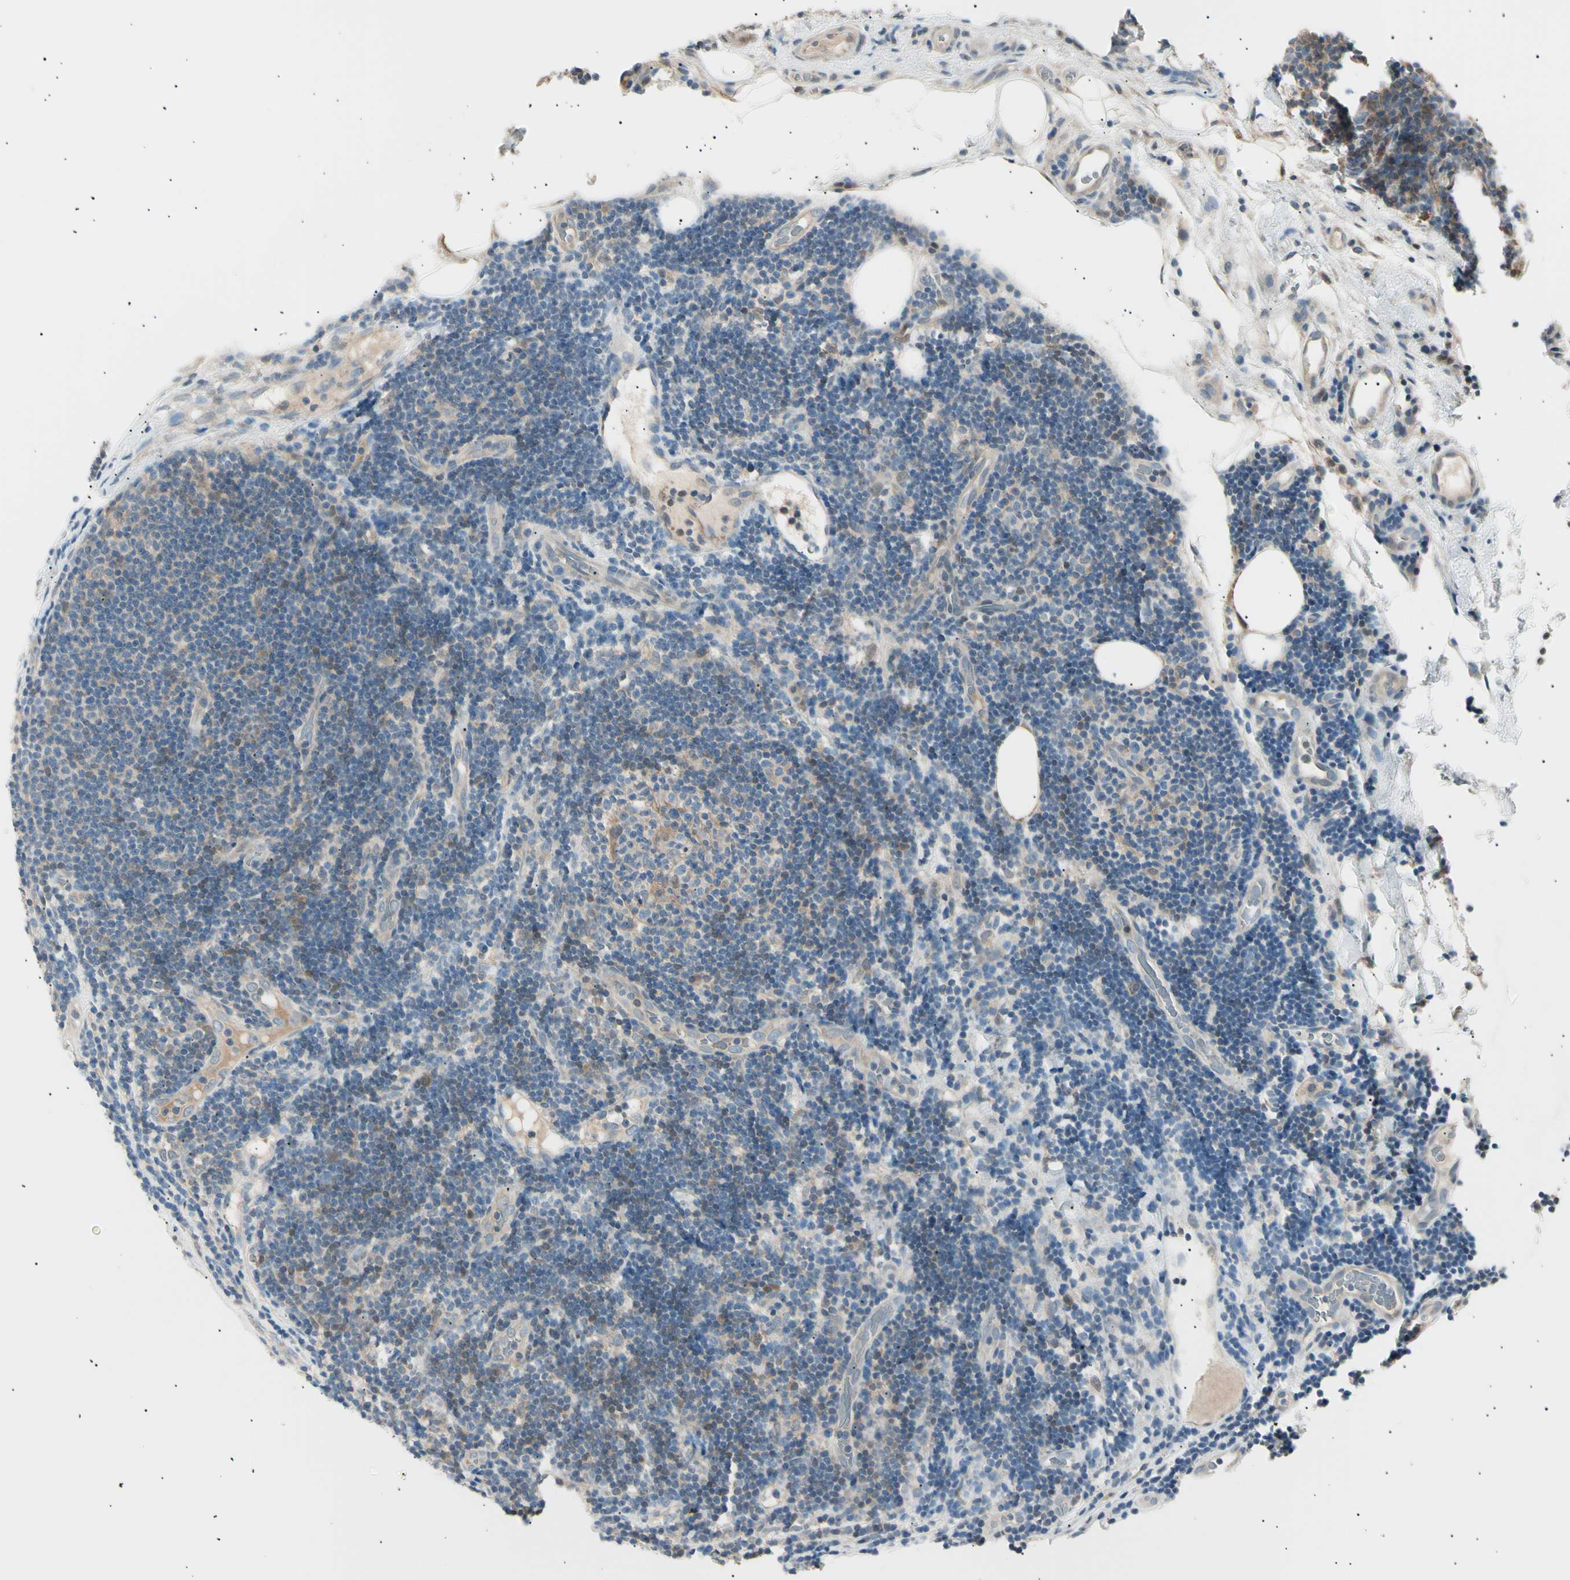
{"staining": {"intensity": "weak", "quantity": "<25%", "location": "cytoplasmic/membranous"}, "tissue": "lymphoma", "cell_type": "Tumor cells", "image_type": "cancer", "snomed": [{"axis": "morphology", "description": "Malignant lymphoma, non-Hodgkin's type, Low grade"}, {"axis": "topography", "description": "Lymph node"}], "caption": "The histopathology image displays no significant expression in tumor cells of low-grade malignant lymphoma, non-Hodgkin's type.", "gene": "LHPP", "patient": {"sex": "male", "age": 83}}